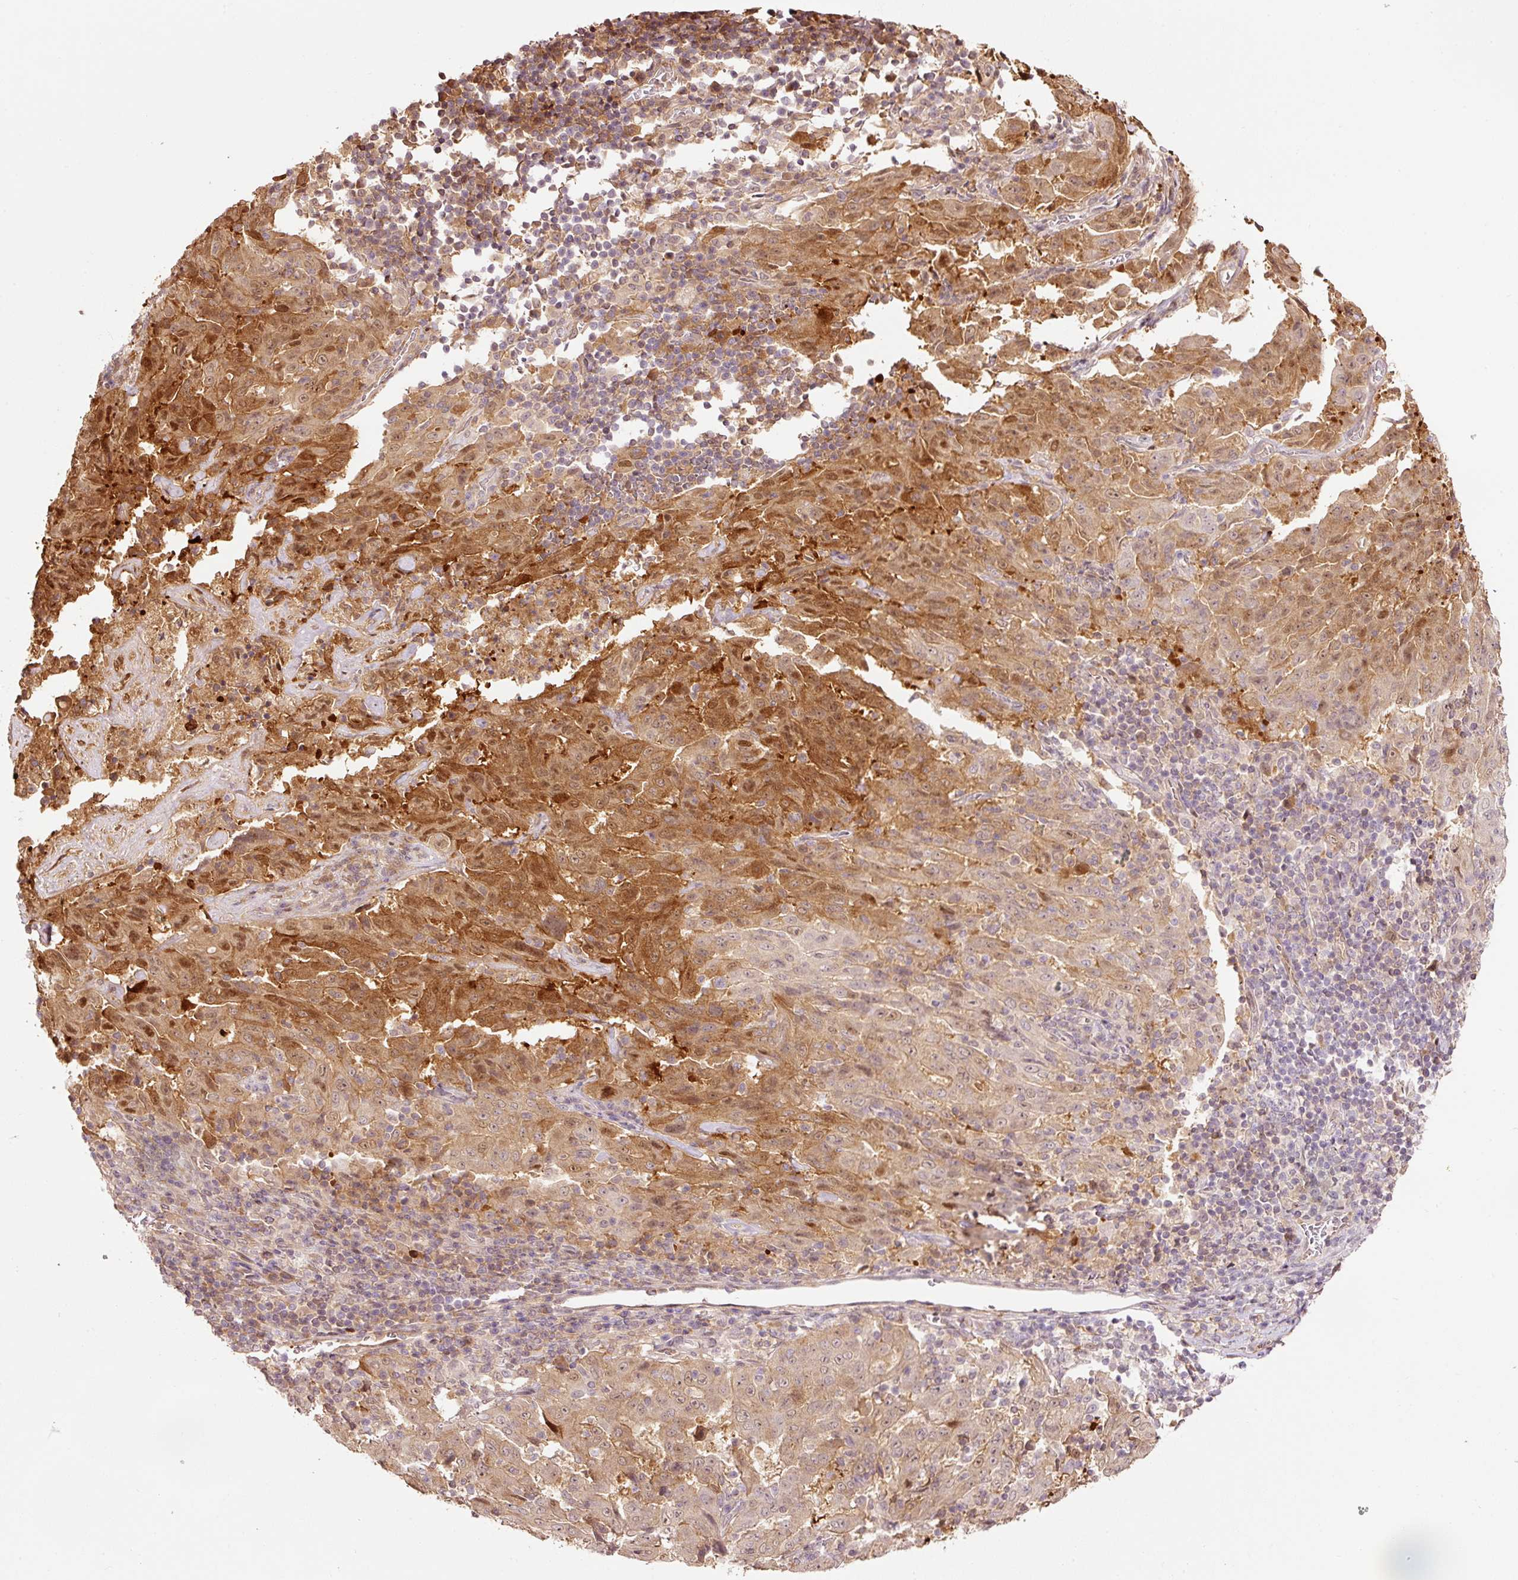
{"staining": {"intensity": "strong", "quantity": ">75%", "location": "cytoplasmic/membranous,nuclear"}, "tissue": "pancreatic cancer", "cell_type": "Tumor cells", "image_type": "cancer", "snomed": [{"axis": "morphology", "description": "Adenocarcinoma, NOS"}, {"axis": "topography", "description": "Pancreas"}], "caption": "Immunohistochemistry (DAB) staining of pancreatic cancer shows strong cytoplasmic/membranous and nuclear protein staining in approximately >75% of tumor cells.", "gene": "FBXL14", "patient": {"sex": "male", "age": 63}}